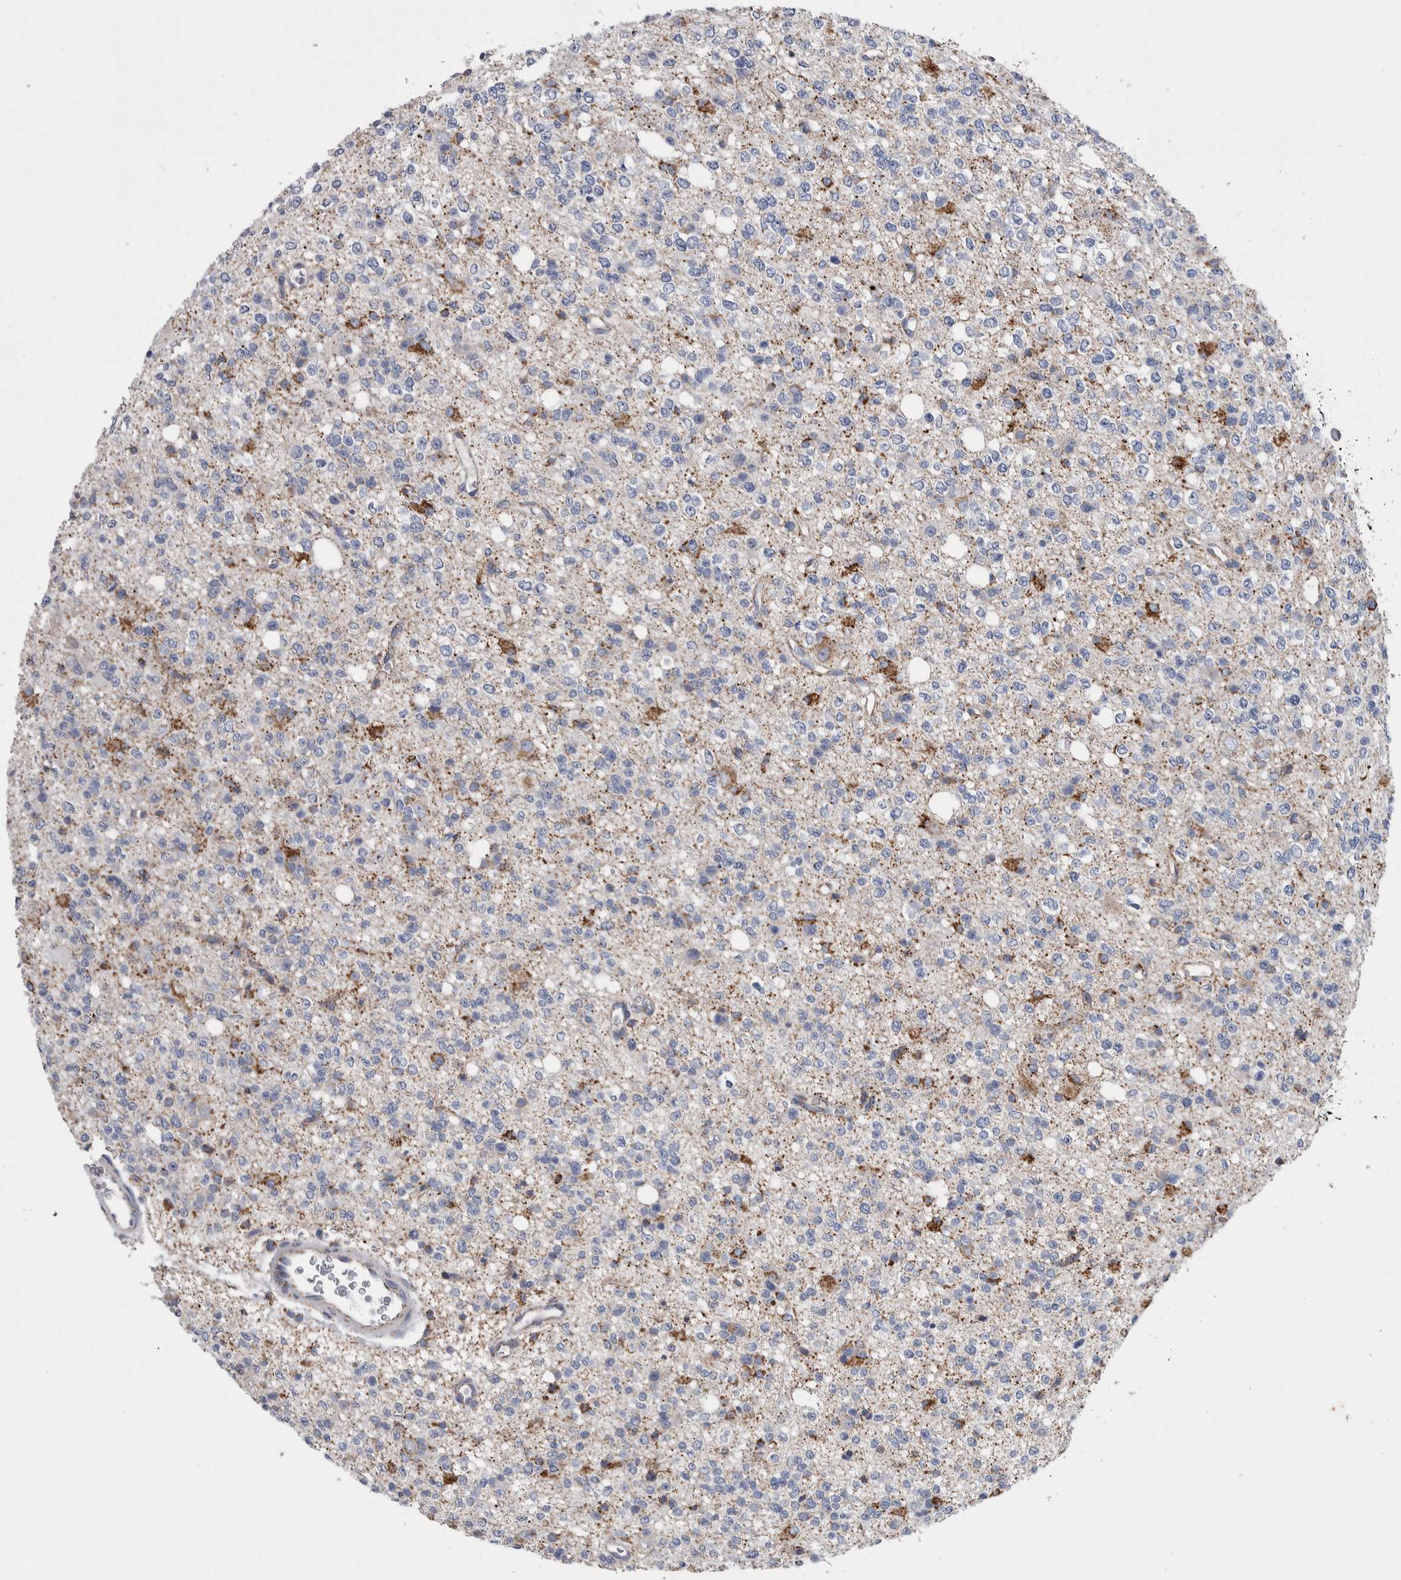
{"staining": {"intensity": "moderate", "quantity": "<25%", "location": "cytoplasmic/membranous"}, "tissue": "glioma", "cell_type": "Tumor cells", "image_type": "cancer", "snomed": [{"axis": "morphology", "description": "Glioma, malignant, High grade"}, {"axis": "topography", "description": "Brain"}], "caption": "Human glioma stained with a protein marker demonstrates moderate staining in tumor cells.", "gene": "ETFA", "patient": {"sex": "female", "age": 62}}